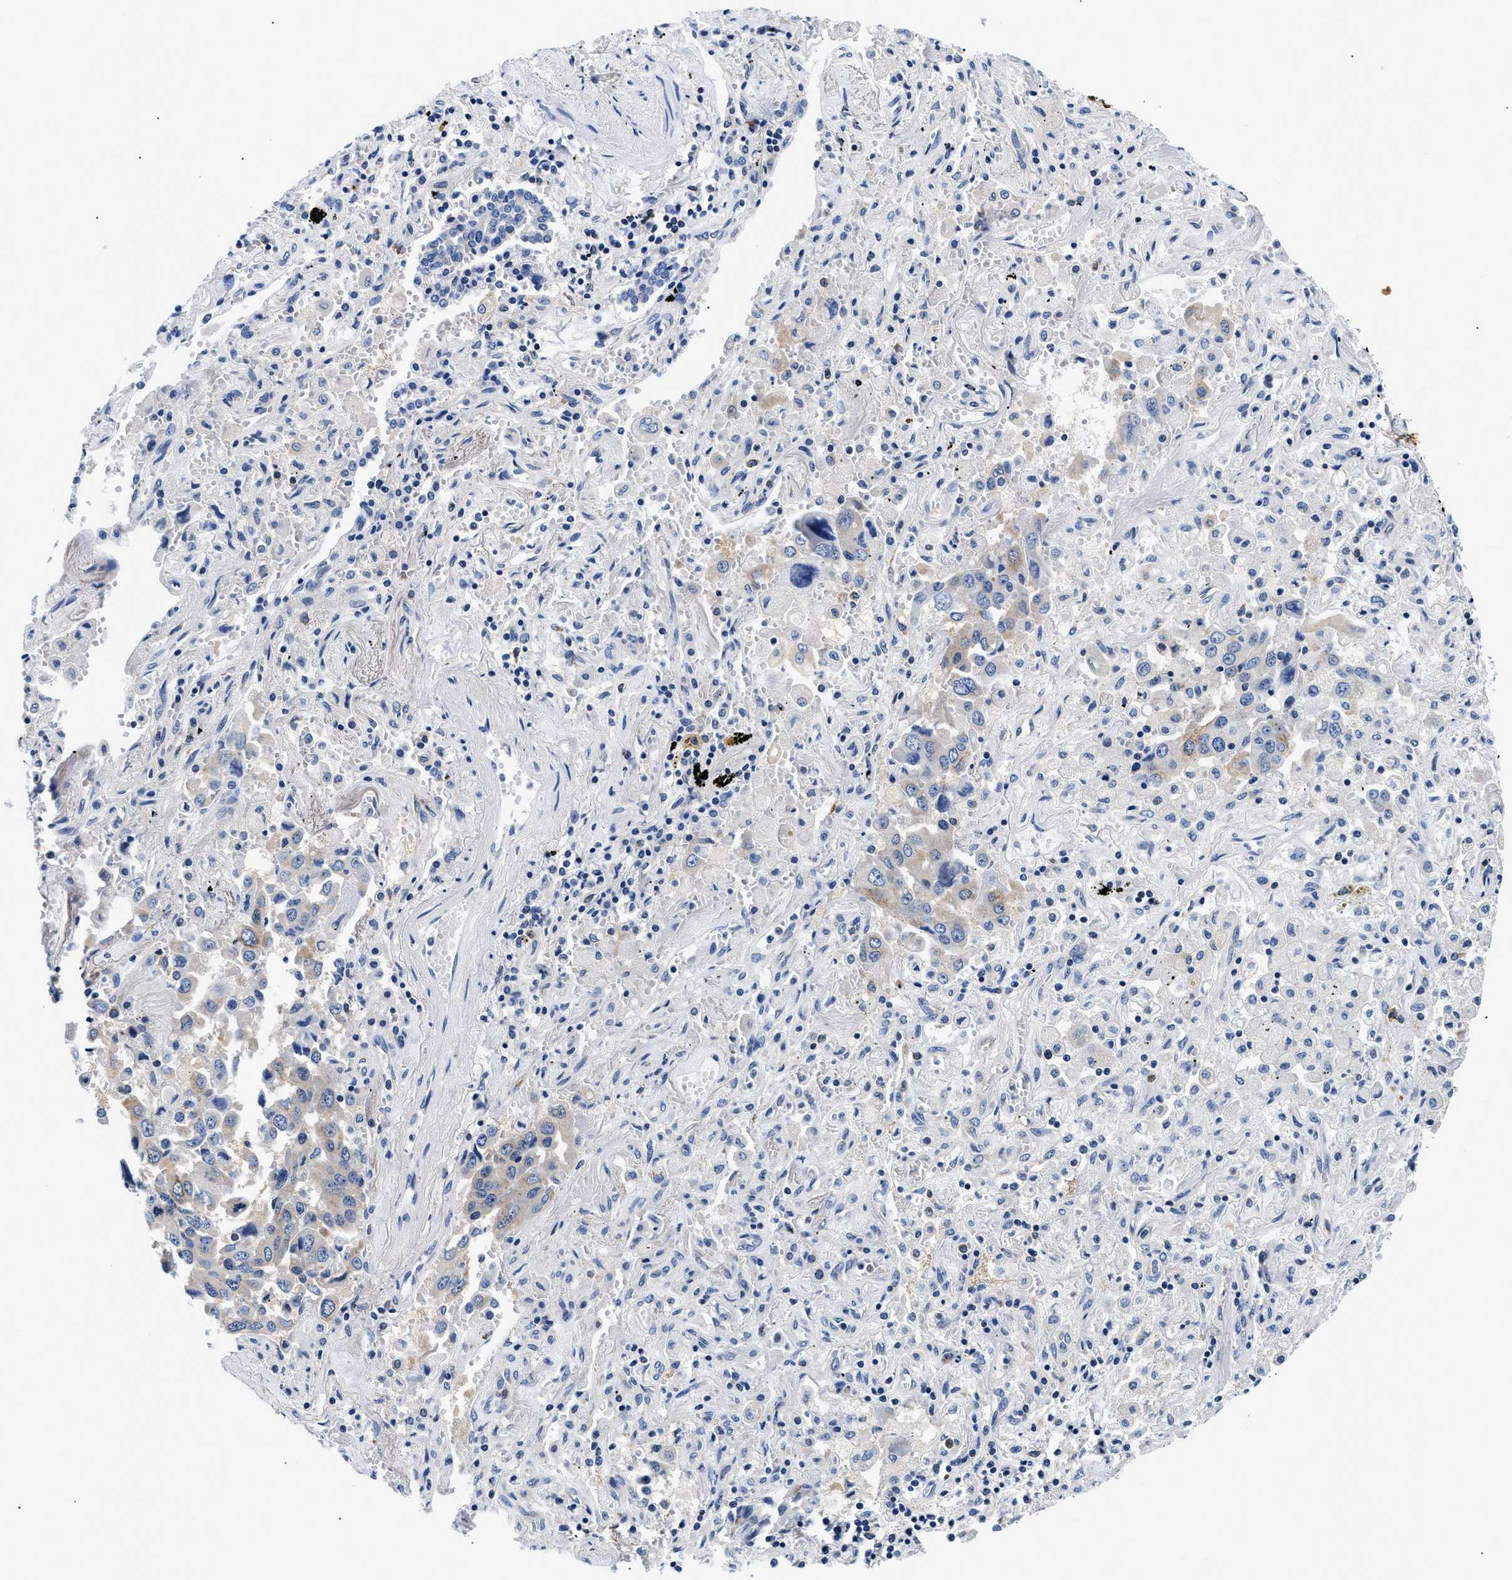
{"staining": {"intensity": "weak", "quantity": "<25%", "location": "cytoplasmic/membranous"}, "tissue": "lung cancer", "cell_type": "Tumor cells", "image_type": "cancer", "snomed": [{"axis": "morphology", "description": "Adenocarcinoma, NOS"}, {"axis": "topography", "description": "Lung"}], "caption": "A photomicrograph of human lung cancer (adenocarcinoma) is negative for staining in tumor cells.", "gene": "MEA1", "patient": {"sex": "female", "age": 65}}